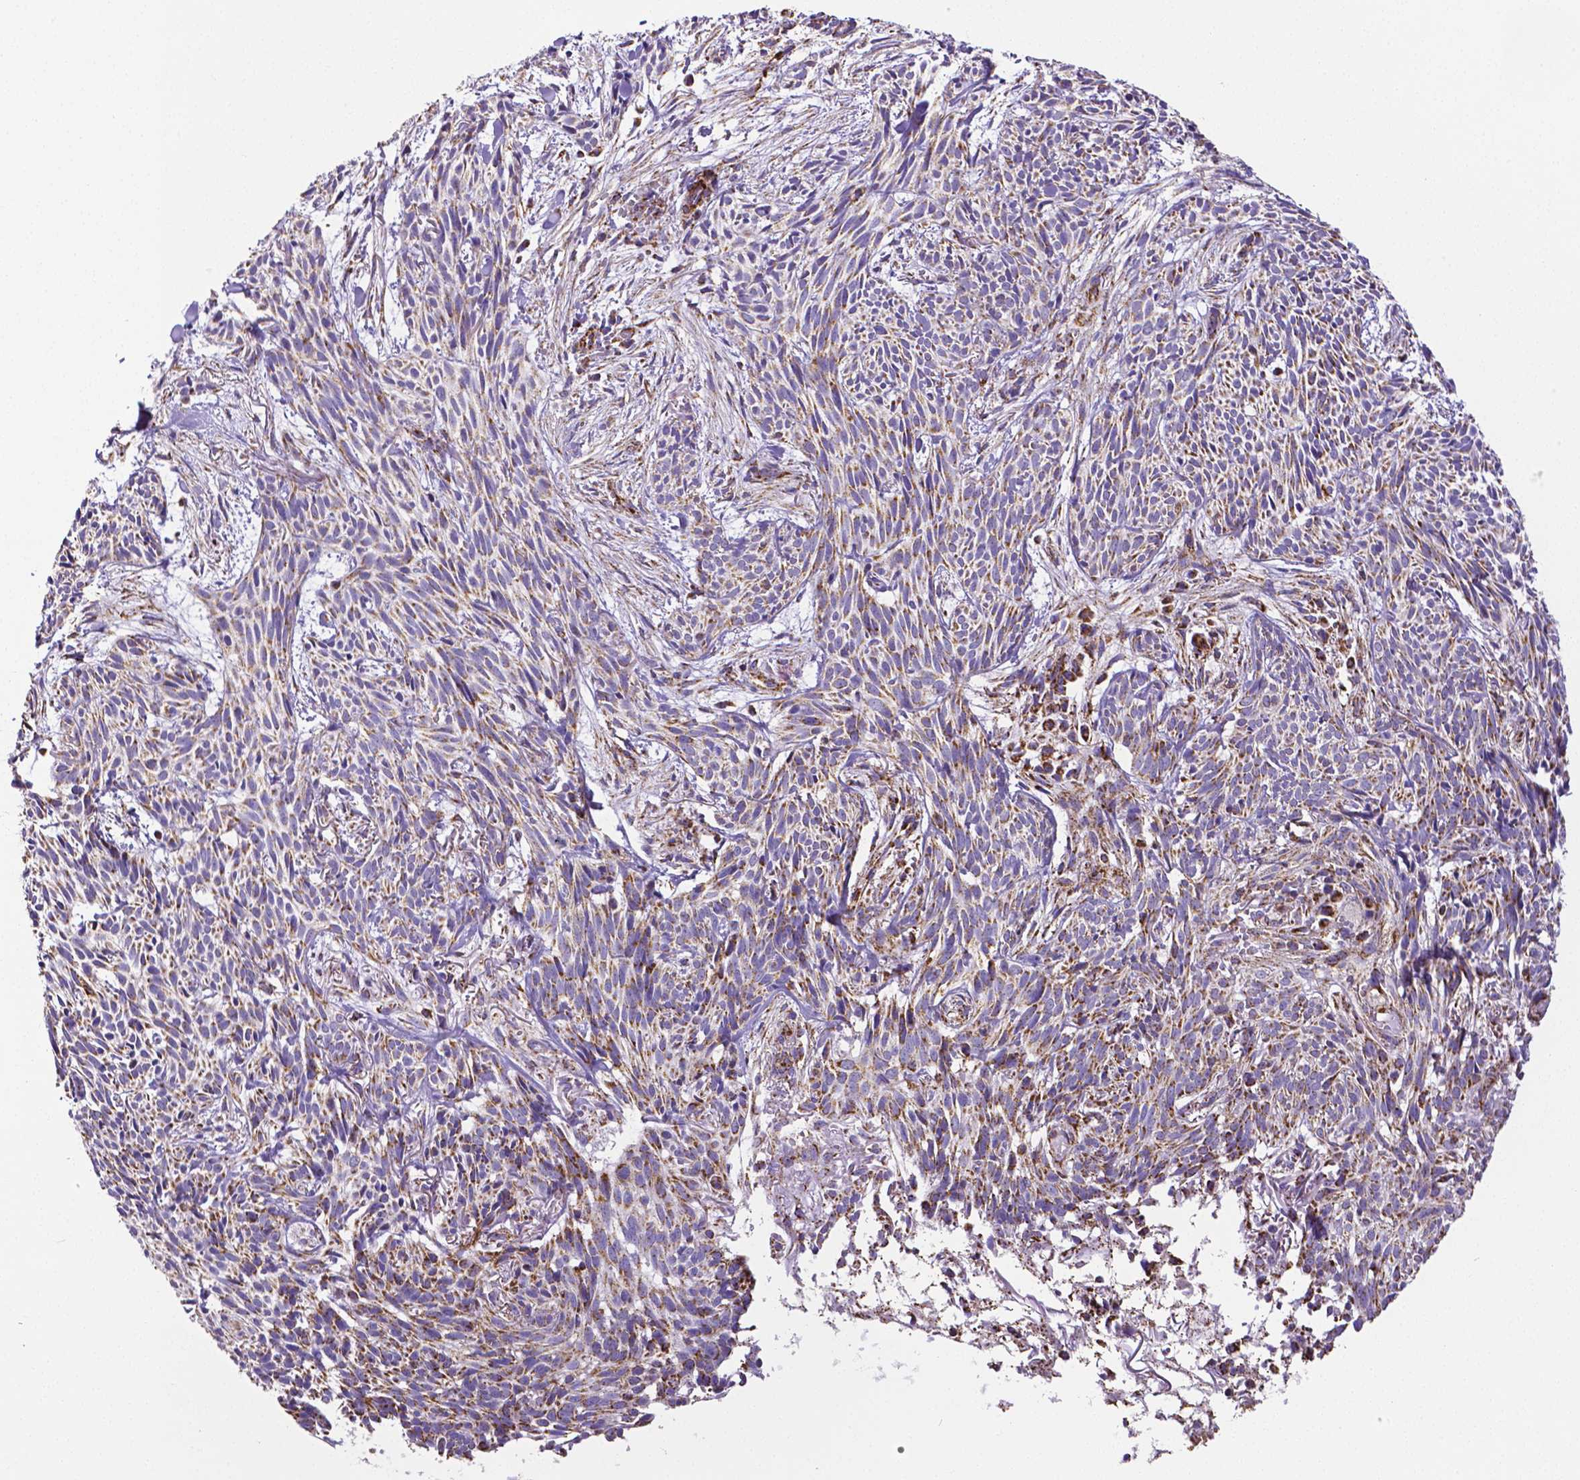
{"staining": {"intensity": "moderate", "quantity": "25%-75%", "location": "cytoplasmic/membranous"}, "tissue": "skin cancer", "cell_type": "Tumor cells", "image_type": "cancer", "snomed": [{"axis": "morphology", "description": "Basal cell carcinoma"}, {"axis": "topography", "description": "Skin"}], "caption": "Skin basal cell carcinoma stained with a brown dye reveals moderate cytoplasmic/membranous positive staining in about 25%-75% of tumor cells.", "gene": "MACC1", "patient": {"sex": "male", "age": 71}}